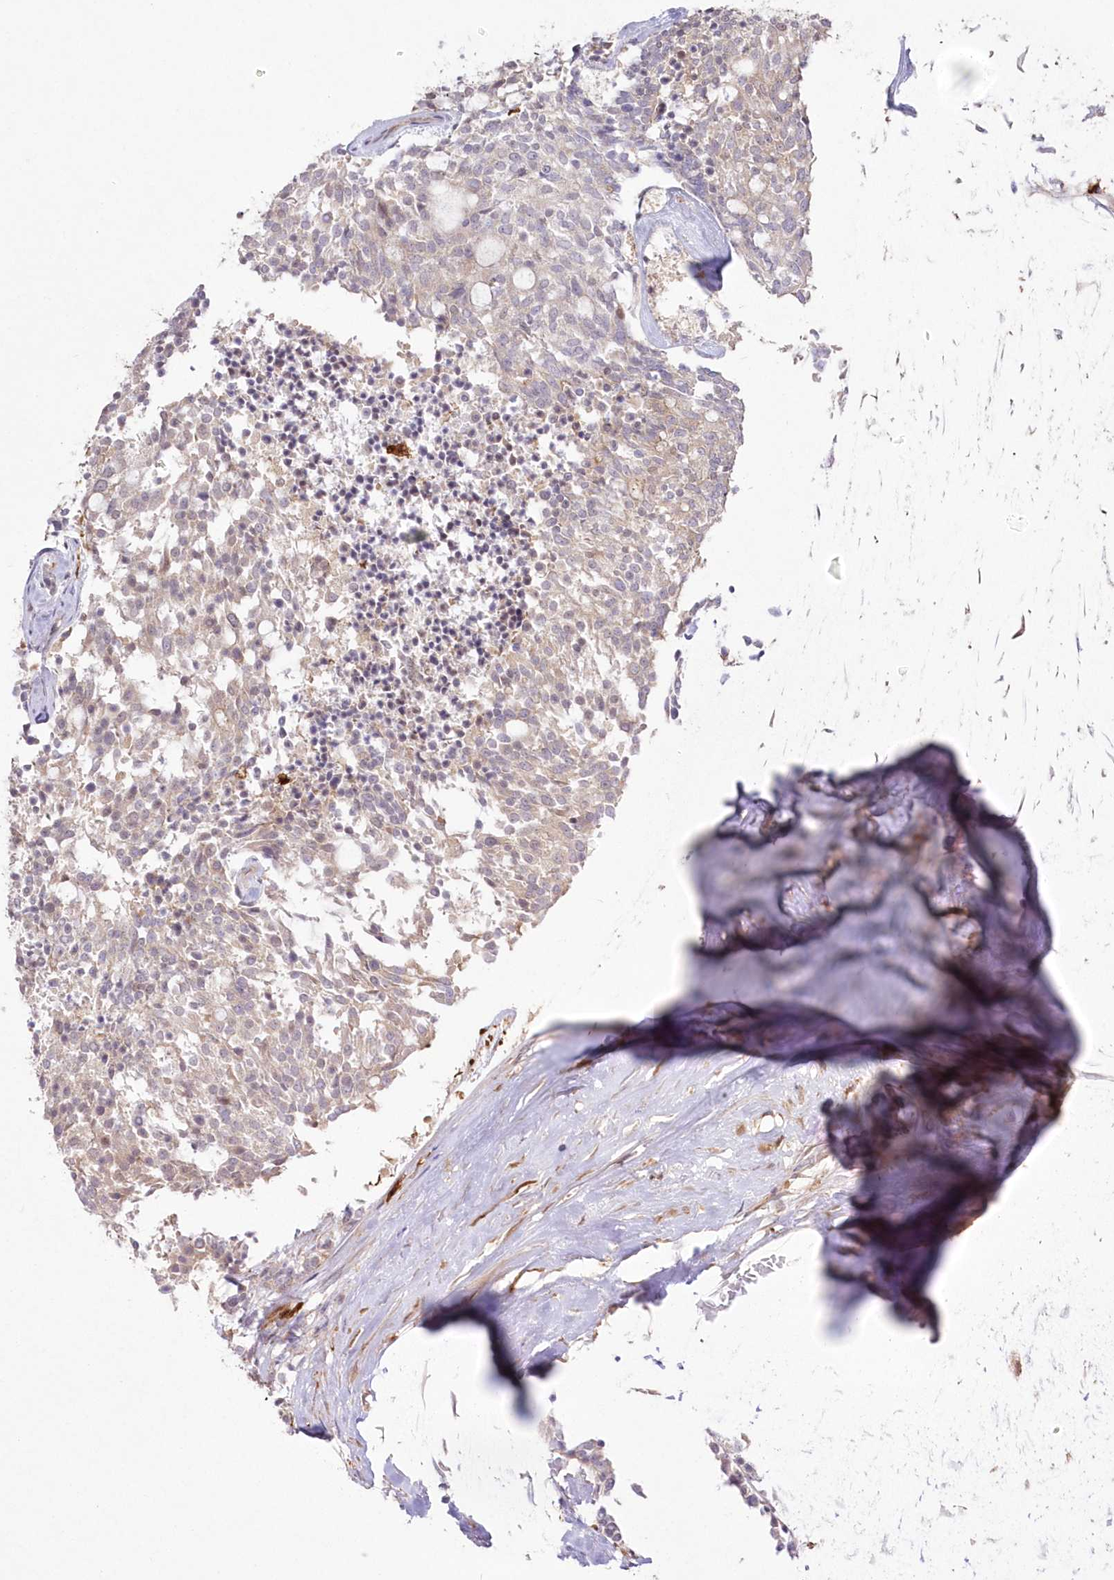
{"staining": {"intensity": "negative", "quantity": "none", "location": "none"}, "tissue": "carcinoid", "cell_type": "Tumor cells", "image_type": "cancer", "snomed": [{"axis": "morphology", "description": "Carcinoid, malignant, NOS"}, {"axis": "topography", "description": "Pancreas"}], "caption": "The image reveals no staining of tumor cells in malignant carcinoid. (DAB (3,3'-diaminobenzidine) immunohistochemistry (IHC) visualized using brightfield microscopy, high magnification).", "gene": "SH3PXD2B", "patient": {"sex": "female", "age": 54}}